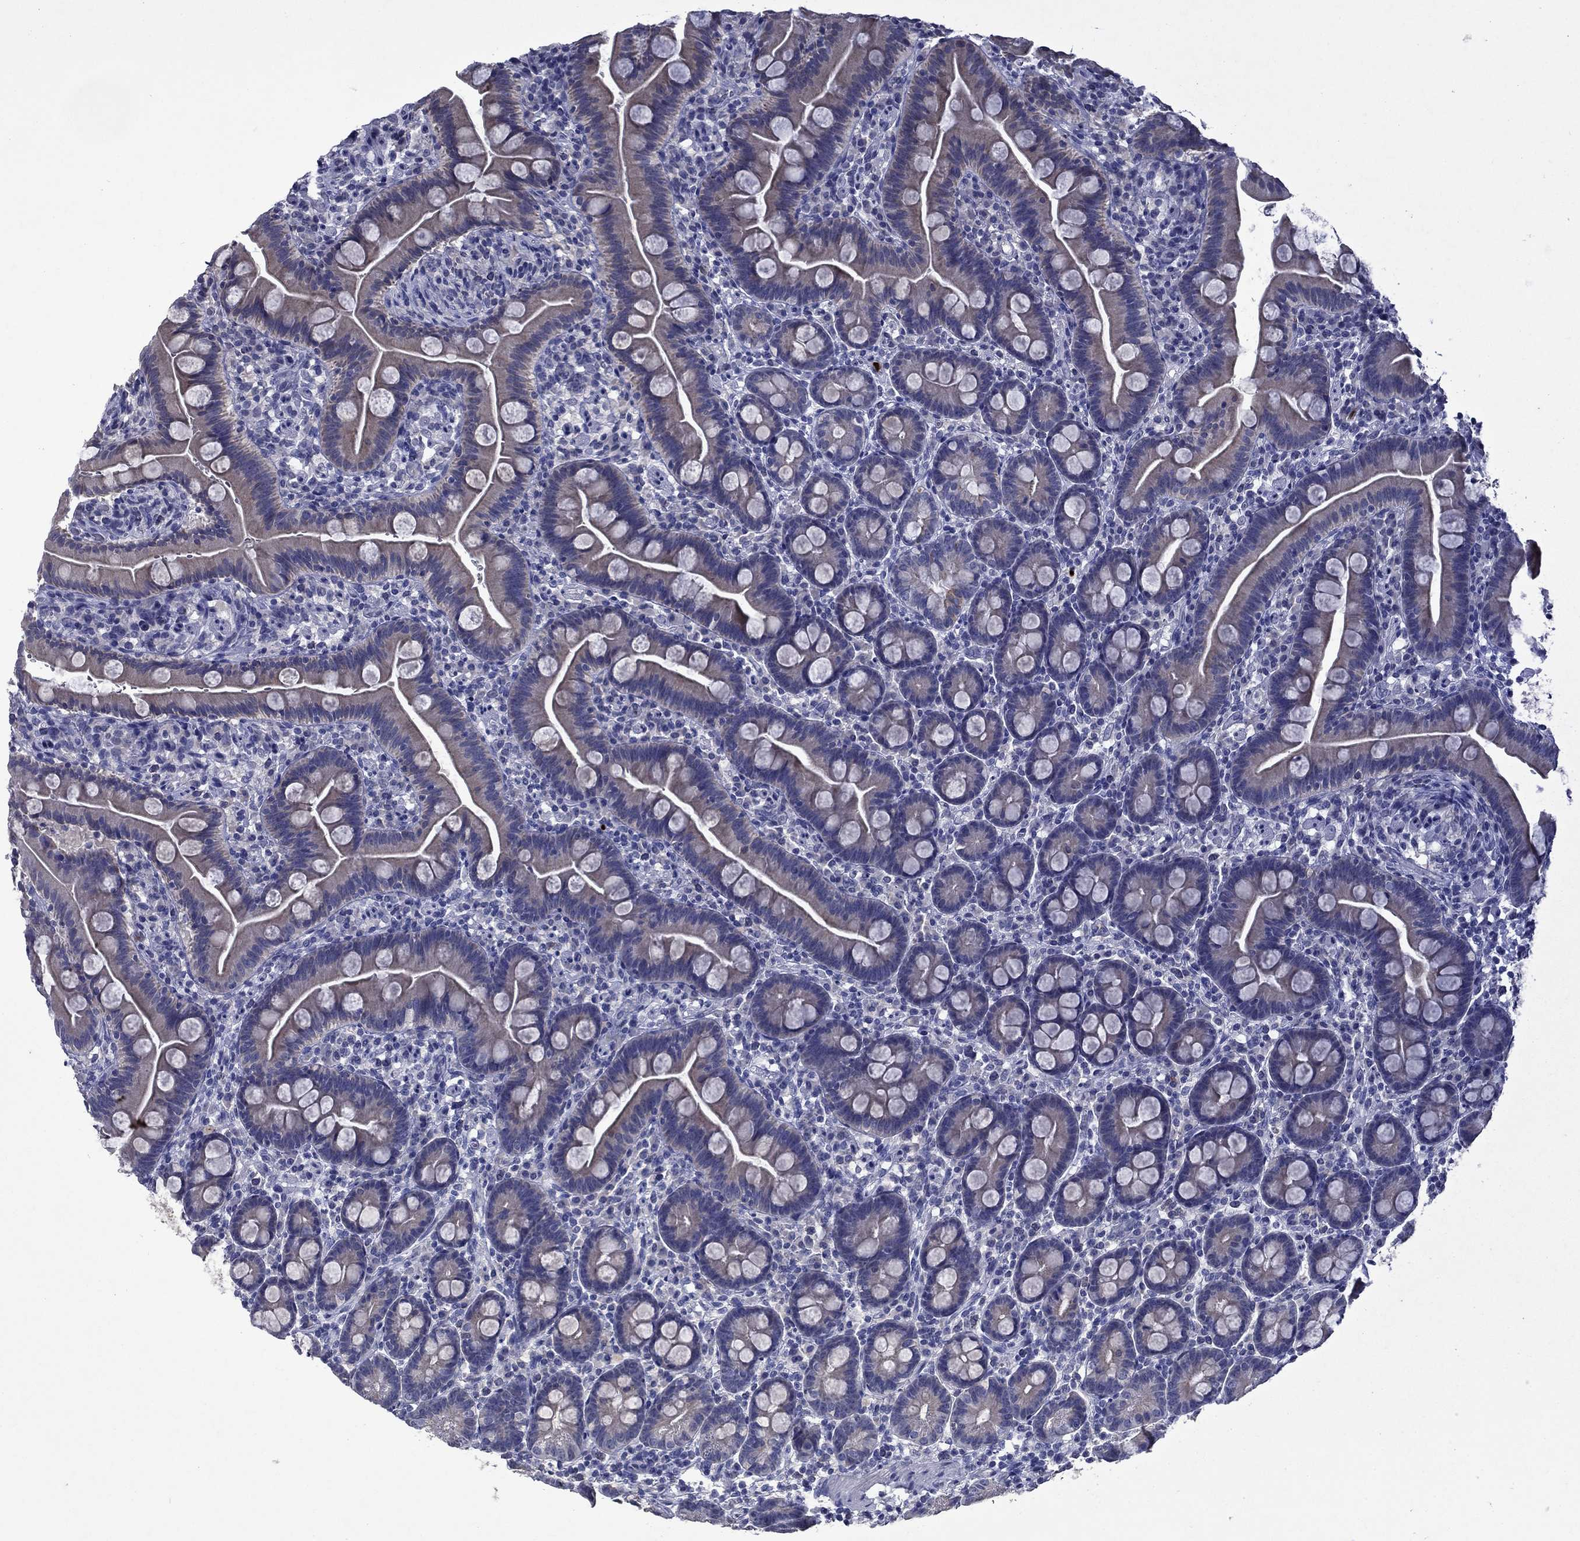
{"staining": {"intensity": "negative", "quantity": "none", "location": "none"}, "tissue": "small intestine", "cell_type": "Glandular cells", "image_type": "normal", "snomed": [{"axis": "morphology", "description": "Normal tissue, NOS"}, {"axis": "topography", "description": "Small intestine"}], "caption": "Immunohistochemical staining of unremarkable small intestine shows no significant staining in glandular cells.", "gene": "IRF5", "patient": {"sex": "female", "age": 44}}